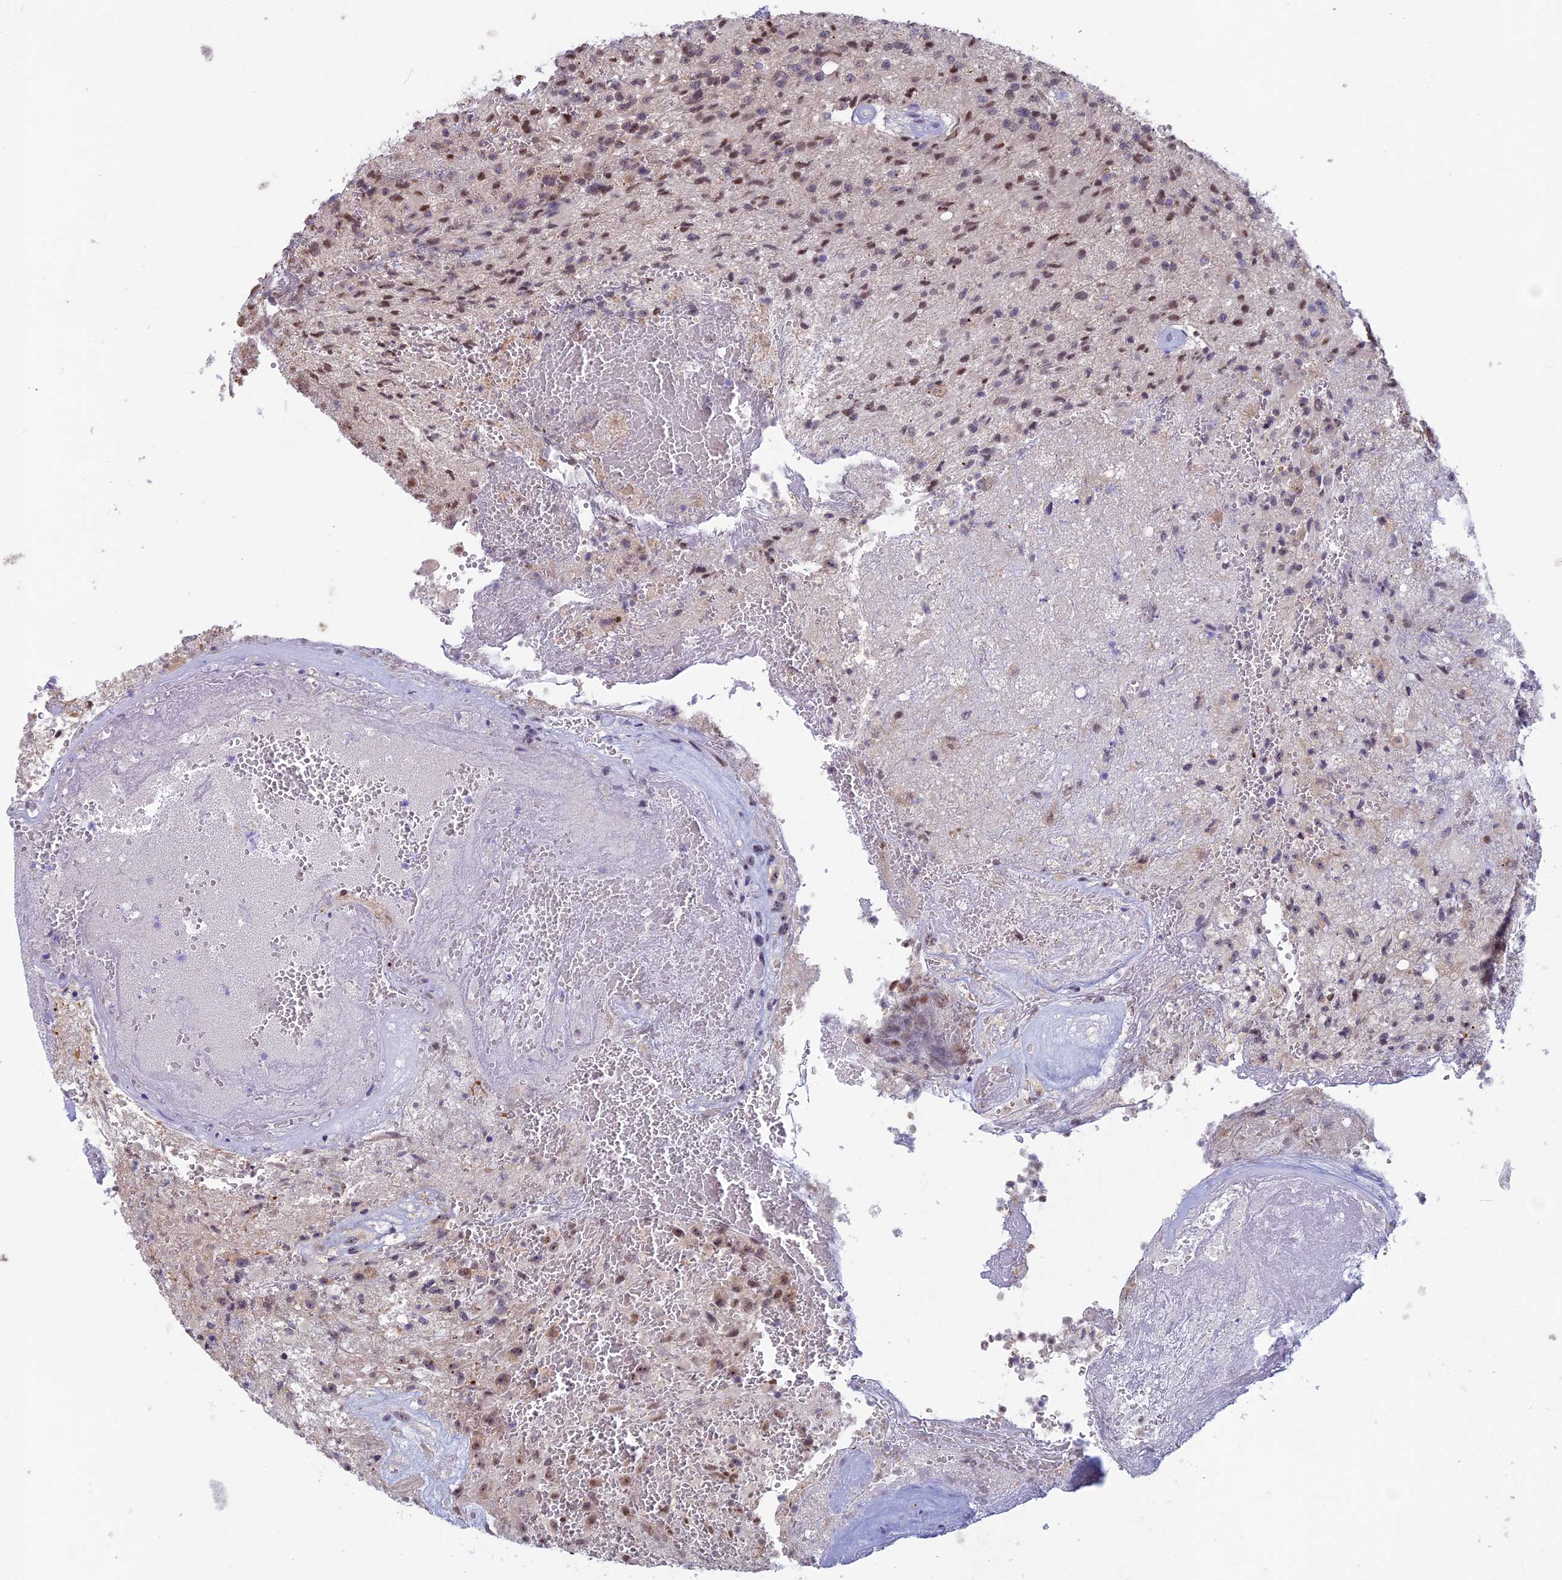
{"staining": {"intensity": "weak", "quantity": "25%-75%", "location": "nuclear"}, "tissue": "glioma", "cell_type": "Tumor cells", "image_type": "cancer", "snomed": [{"axis": "morphology", "description": "Glioma, malignant, High grade"}, {"axis": "topography", "description": "Brain"}], "caption": "Tumor cells display weak nuclear positivity in about 25%-75% of cells in glioma.", "gene": "SPIRE1", "patient": {"sex": "male", "age": 56}}